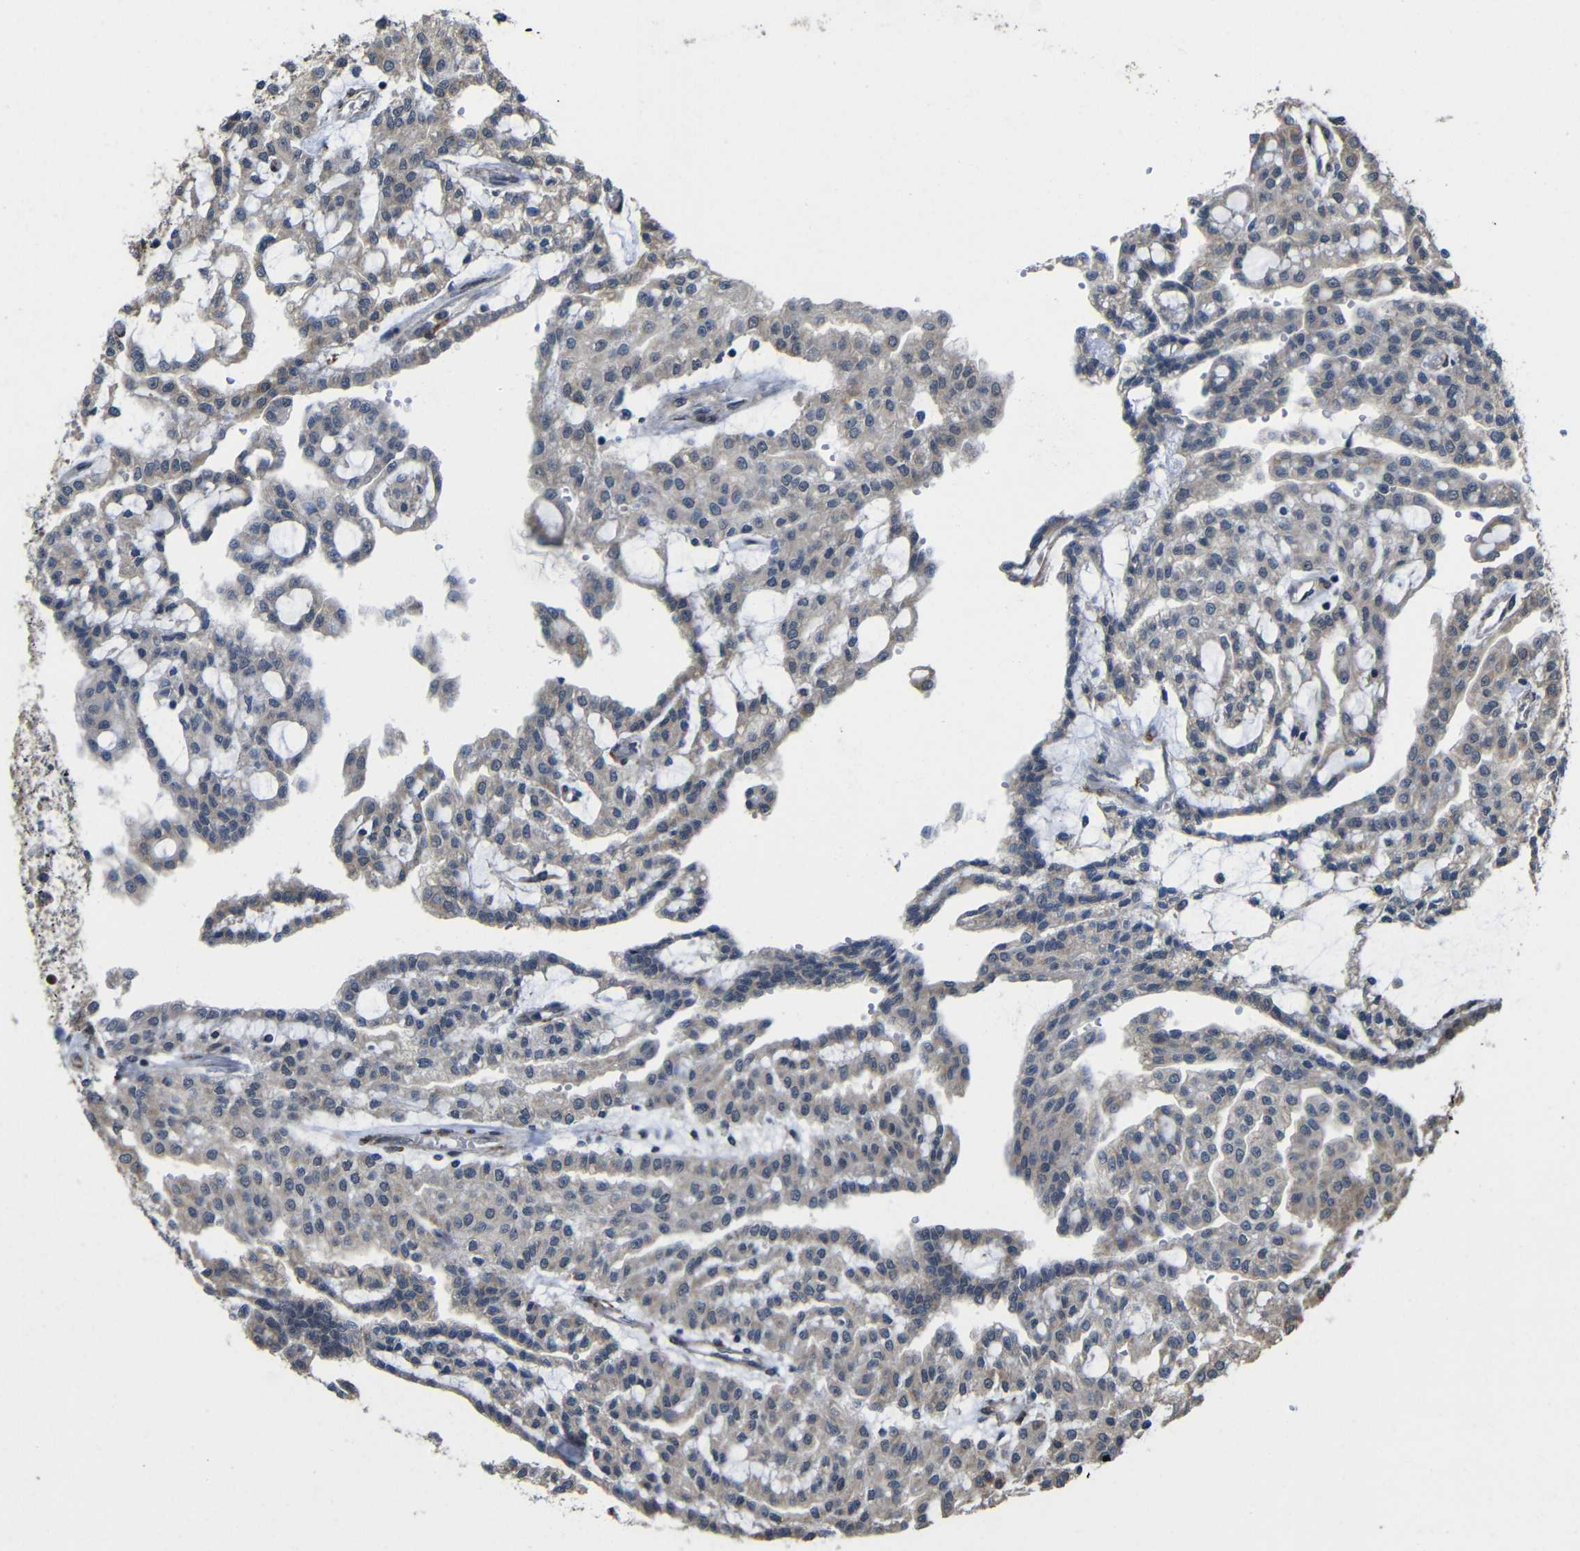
{"staining": {"intensity": "moderate", "quantity": "<25%", "location": "cytoplasmic/membranous"}, "tissue": "renal cancer", "cell_type": "Tumor cells", "image_type": "cancer", "snomed": [{"axis": "morphology", "description": "Adenocarcinoma, NOS"}, {"axis": "topography", "description": "Kidney"}], "caption": "Renal cancer (adenocarcinoma) was stained to show a protein in brown. There is low levels of moderate cytoplasmic/membranous staining in approximately <25% of tumor cells.", "gene": "FAM172A", "patient": {"sex": "male", "age": 63}}